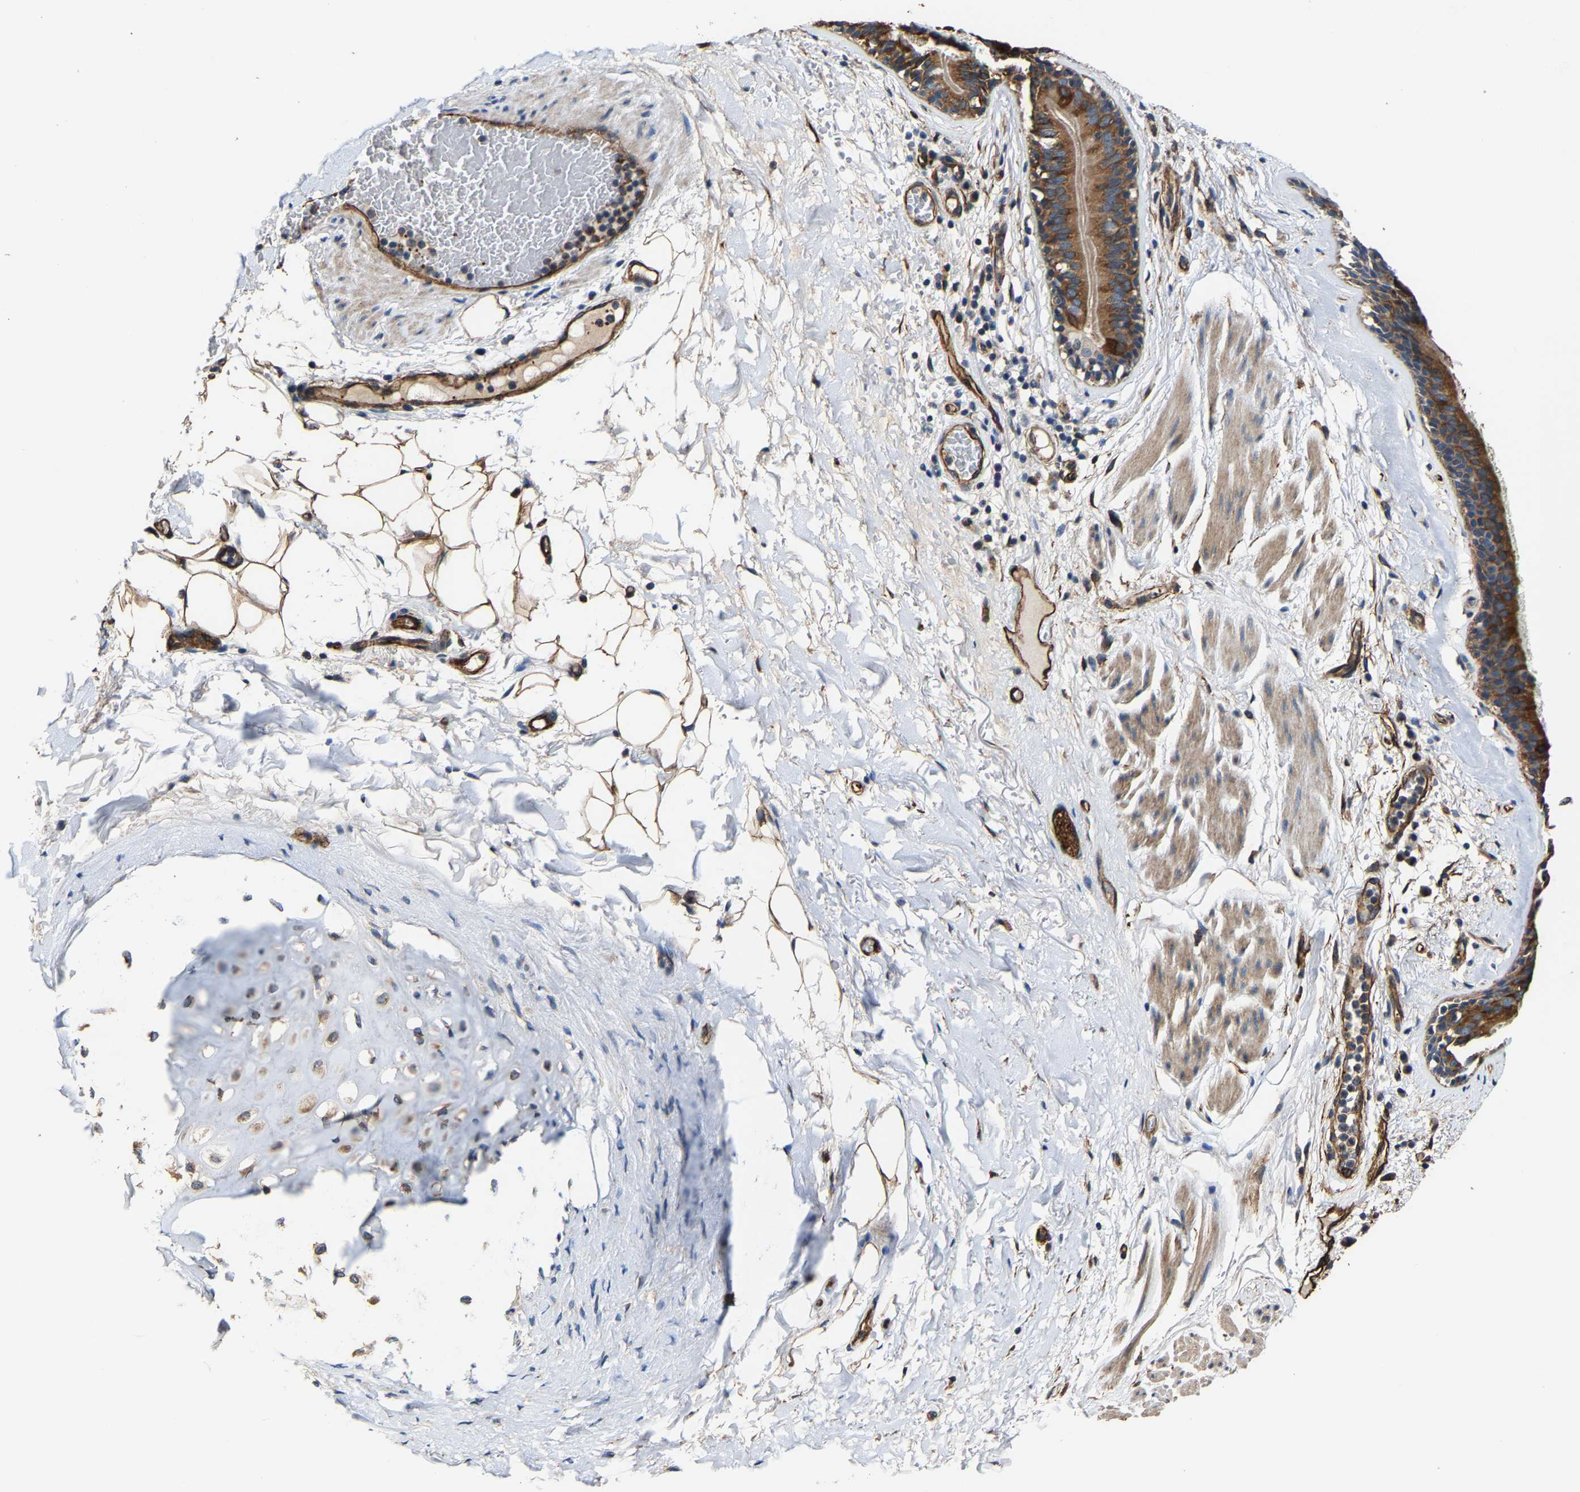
{"staining": {"intensity": "strong", "quantity": ">75%", "location": "cytoplasmic/membranous"}, "tissue": "bronchus", "cell_type": "Respiratory epithelial cells", "image_type": "normal", "snomed": [{"axis": "morphology", "description": "Normal tissue, NOS"}, {"axis": "topography", "description": "Cartilage tissue"}], "caption": "IHC (DAB) staining of benign bronchus exhibits strong cytoplasmic/membranous protein staining in about >75% of respiratory epithelial cells. (Stains: DAB in brown, nuclei in blue, Microscopy: brightfield microscopy at high magnification).", "gene": "GFRA3", "patient": {"sex": "female", "age": 63}}